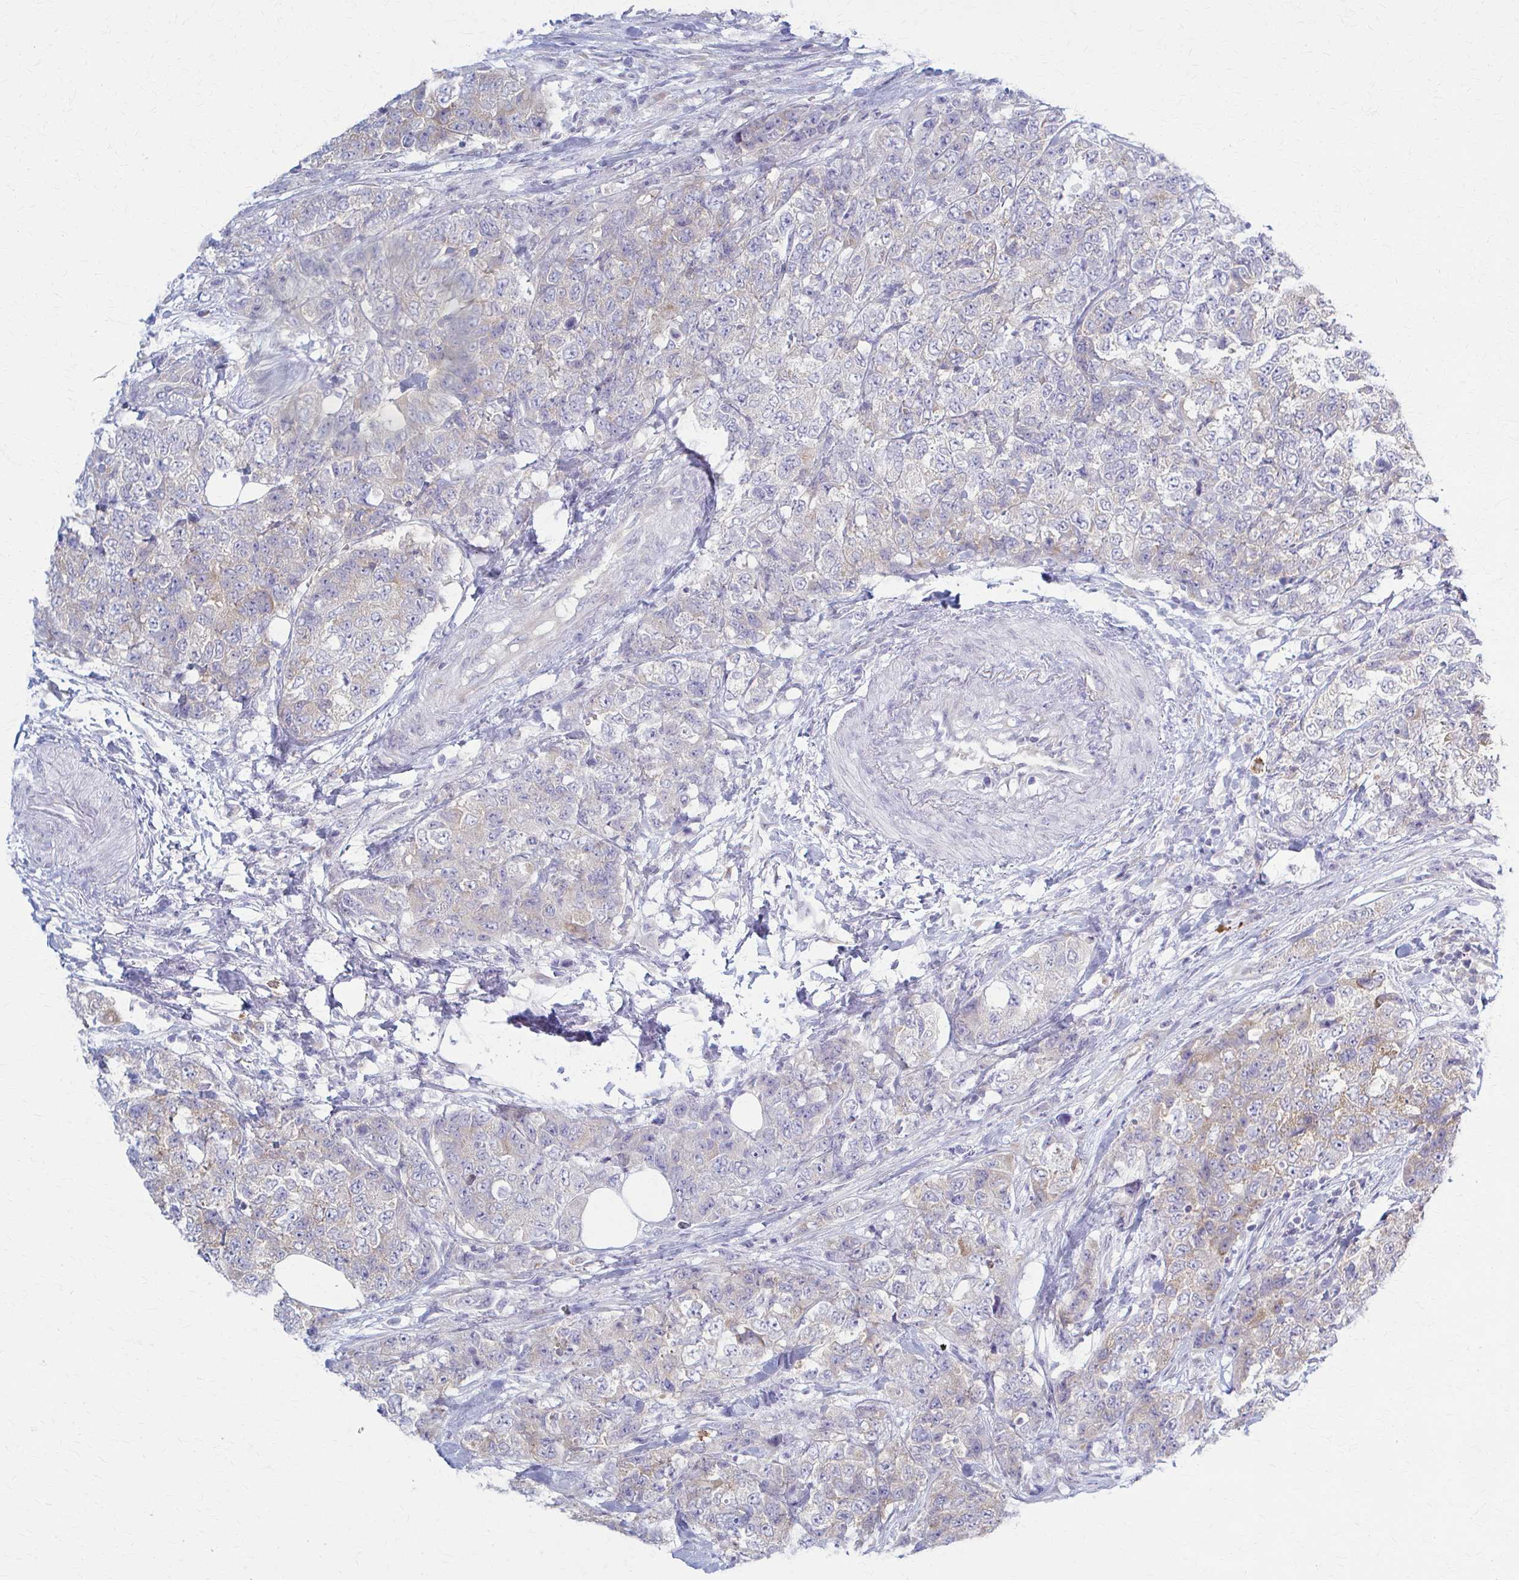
{"staining": {"intensity": "weak", "quantity": "<25%", "location": "cytoplasmic/membranous"}, "tissue": "urothelial cancer", "cell_type": "Tumor cells", "image_type": "cancer", "snomed": [{"axis": "morphology", "description": "Urothelial carcinoma, High grade"}, {"axis": "topography", "description": "Urinary bladder"}], "caption": "An immunohistochemistry histopathology image of urothelial carcinoma (high-grade) is shown. There is no staining in tumor cells of urothelial carcinoma (high-grade).", "gene": "PRKRA", "patient": {"sex": "female", "age": 78}}